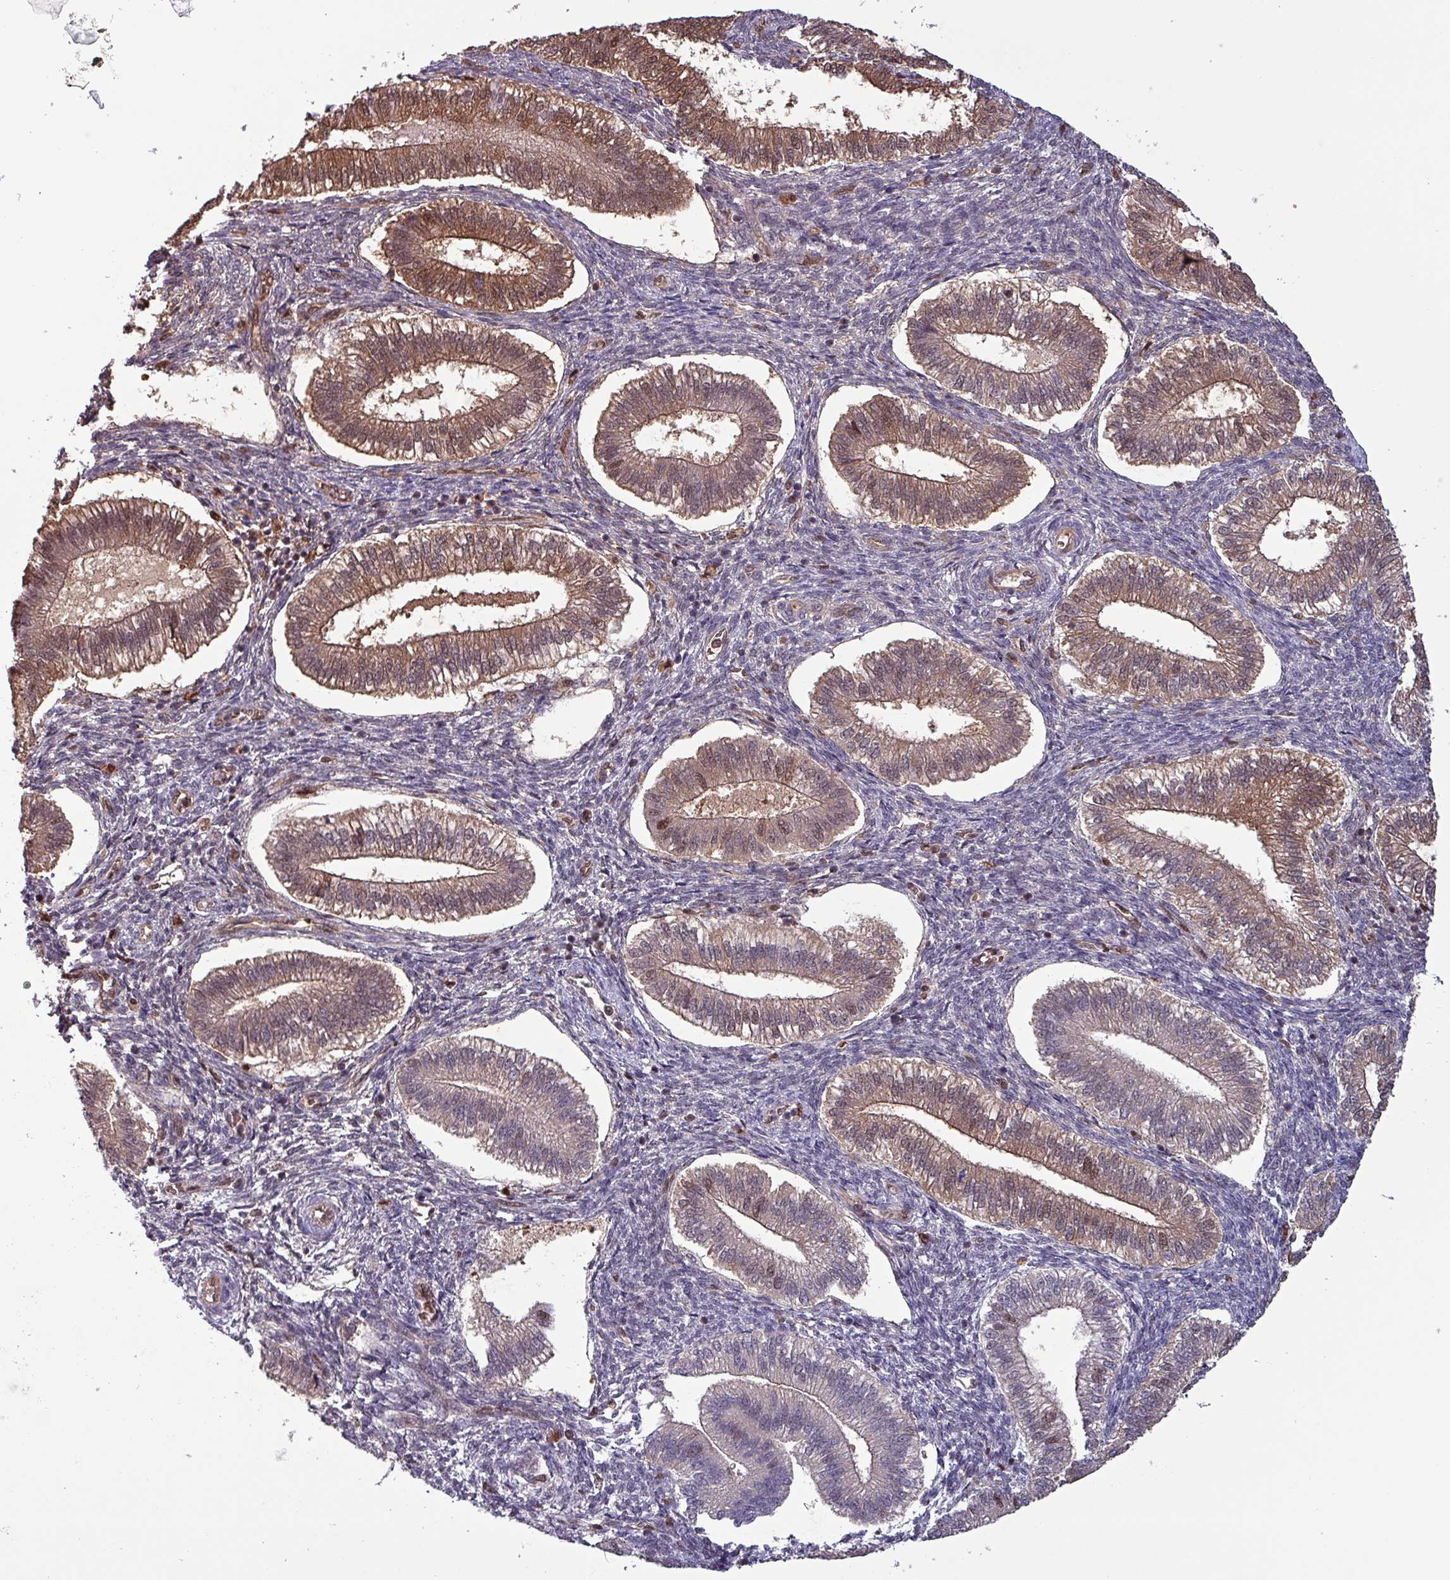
{"staining": {"intensity": "moderate", "quantity": "<25%", "location": "cytoplasmic/membranous,nuclear"}, "tissue": "endometrium", "cell_type": "Cells in endometrial stroma", "image_type": "normal", "snomed": [{"axis": "morphology", "description": "Normal tissue, NOS"}, {"axis": "topography", "description": "Endometrium"}], "caption": "Immunohistochemistry (IHC) image of normal endometrium: endometrium stained using IHC reveals low levels of moderate protein expression localized specifically in the cytoplasmic/membranous,nuclear of cells in endometrial stroma, appearing as a cytoplasmic/membranous,nuclear brown color.", "gene": "PSMB8", "patient": {"sex": "female", "age": 25}}